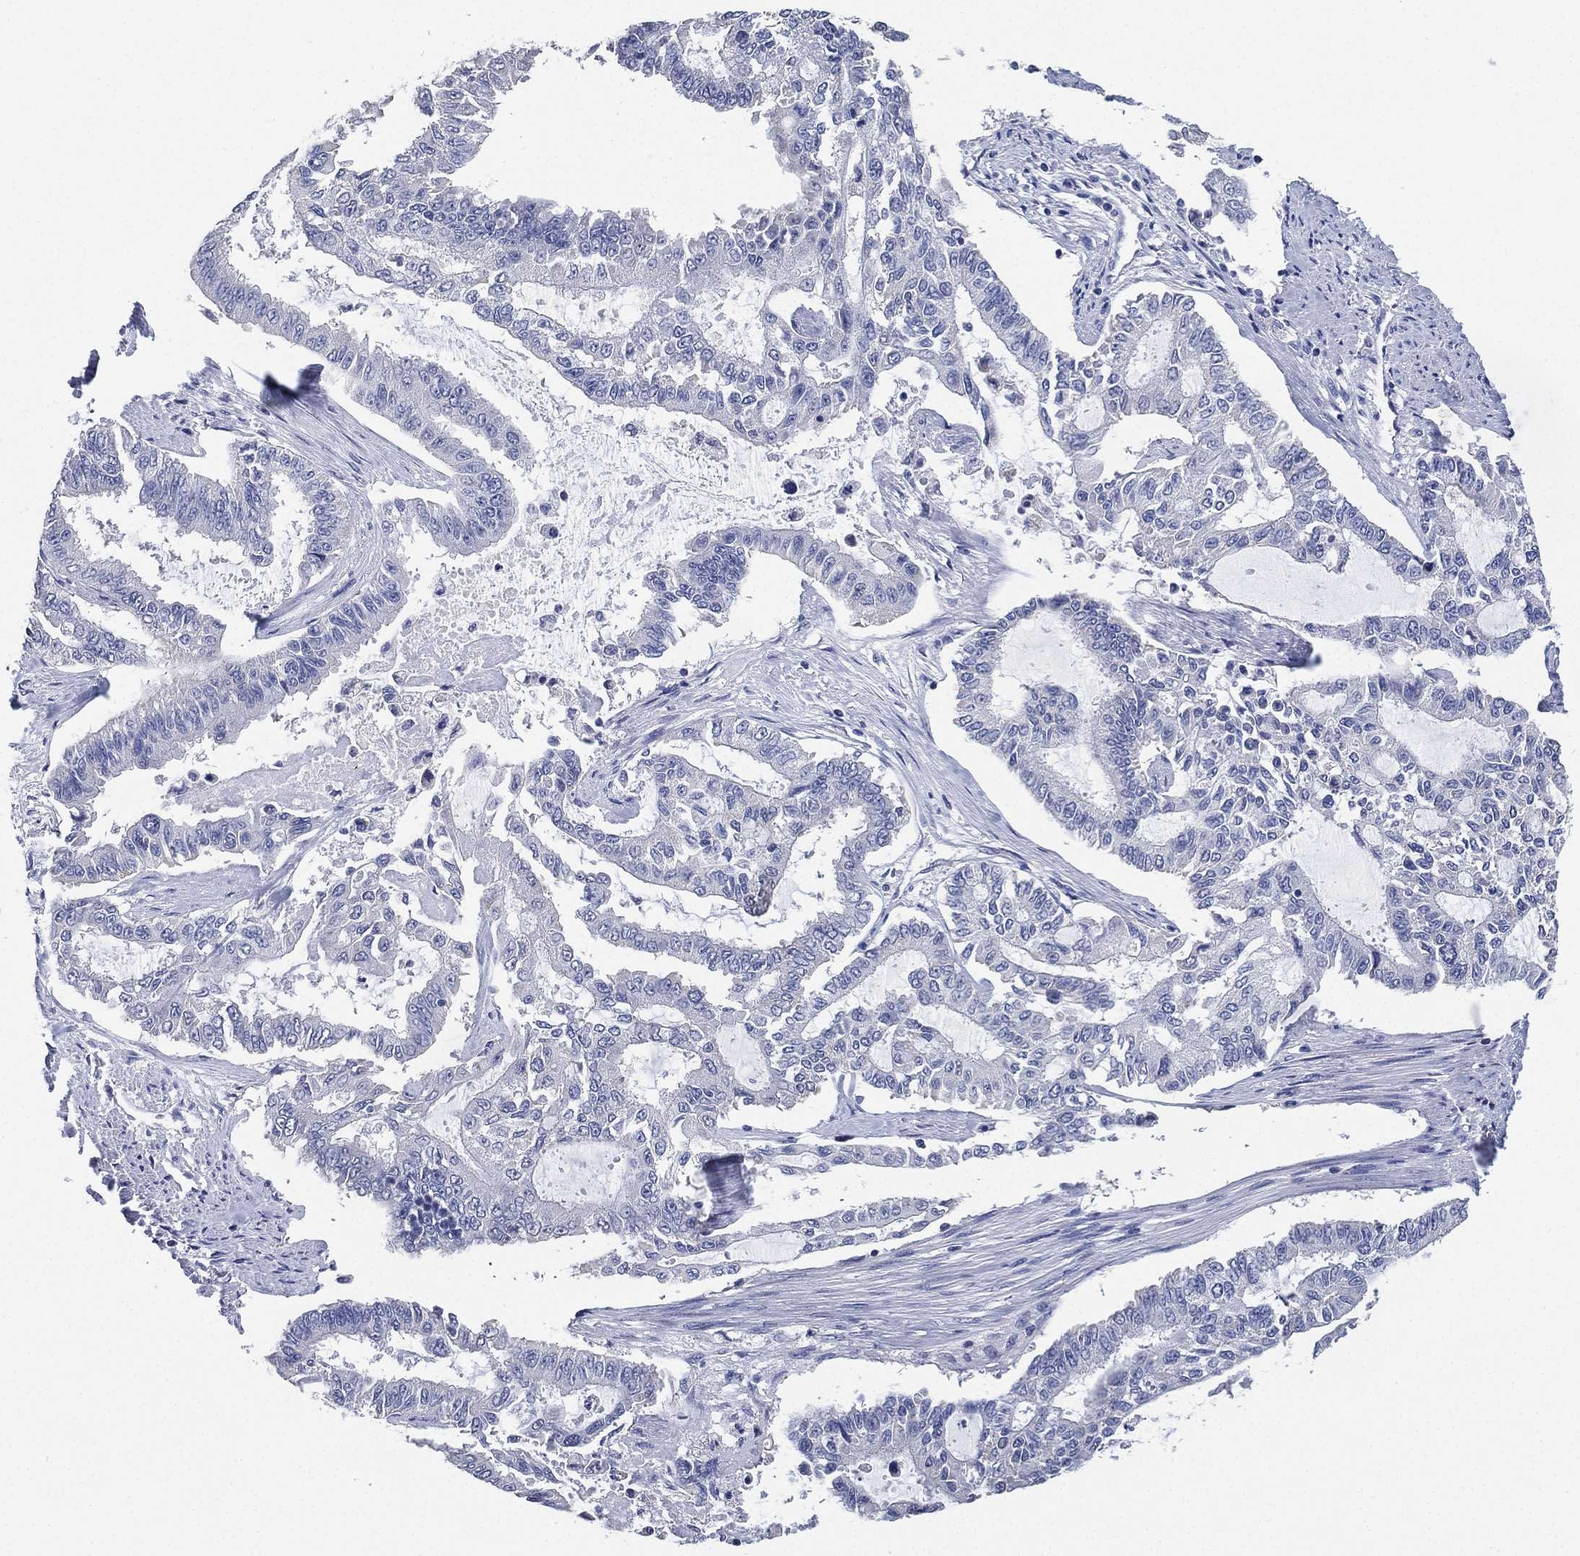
{"staining": {"intensity": "negative", "quantity": "none", "location": "none"}, "tissue": "endometrial cancer", "cell_type": "Tumor cells", "image_type": "cancer", "snomed": [{"axis": "morphology", "description": "Adenocarcinoma, NOS"}, {"axis": "topography", "description": "Uterus"}], "caption": "Human endometrial adenocarcinoma stained for a protein using immunohistochemistry reveals no expression in tumor cells.", "gene": "IYD", "patient": {"sex": "female", "age": 59}}